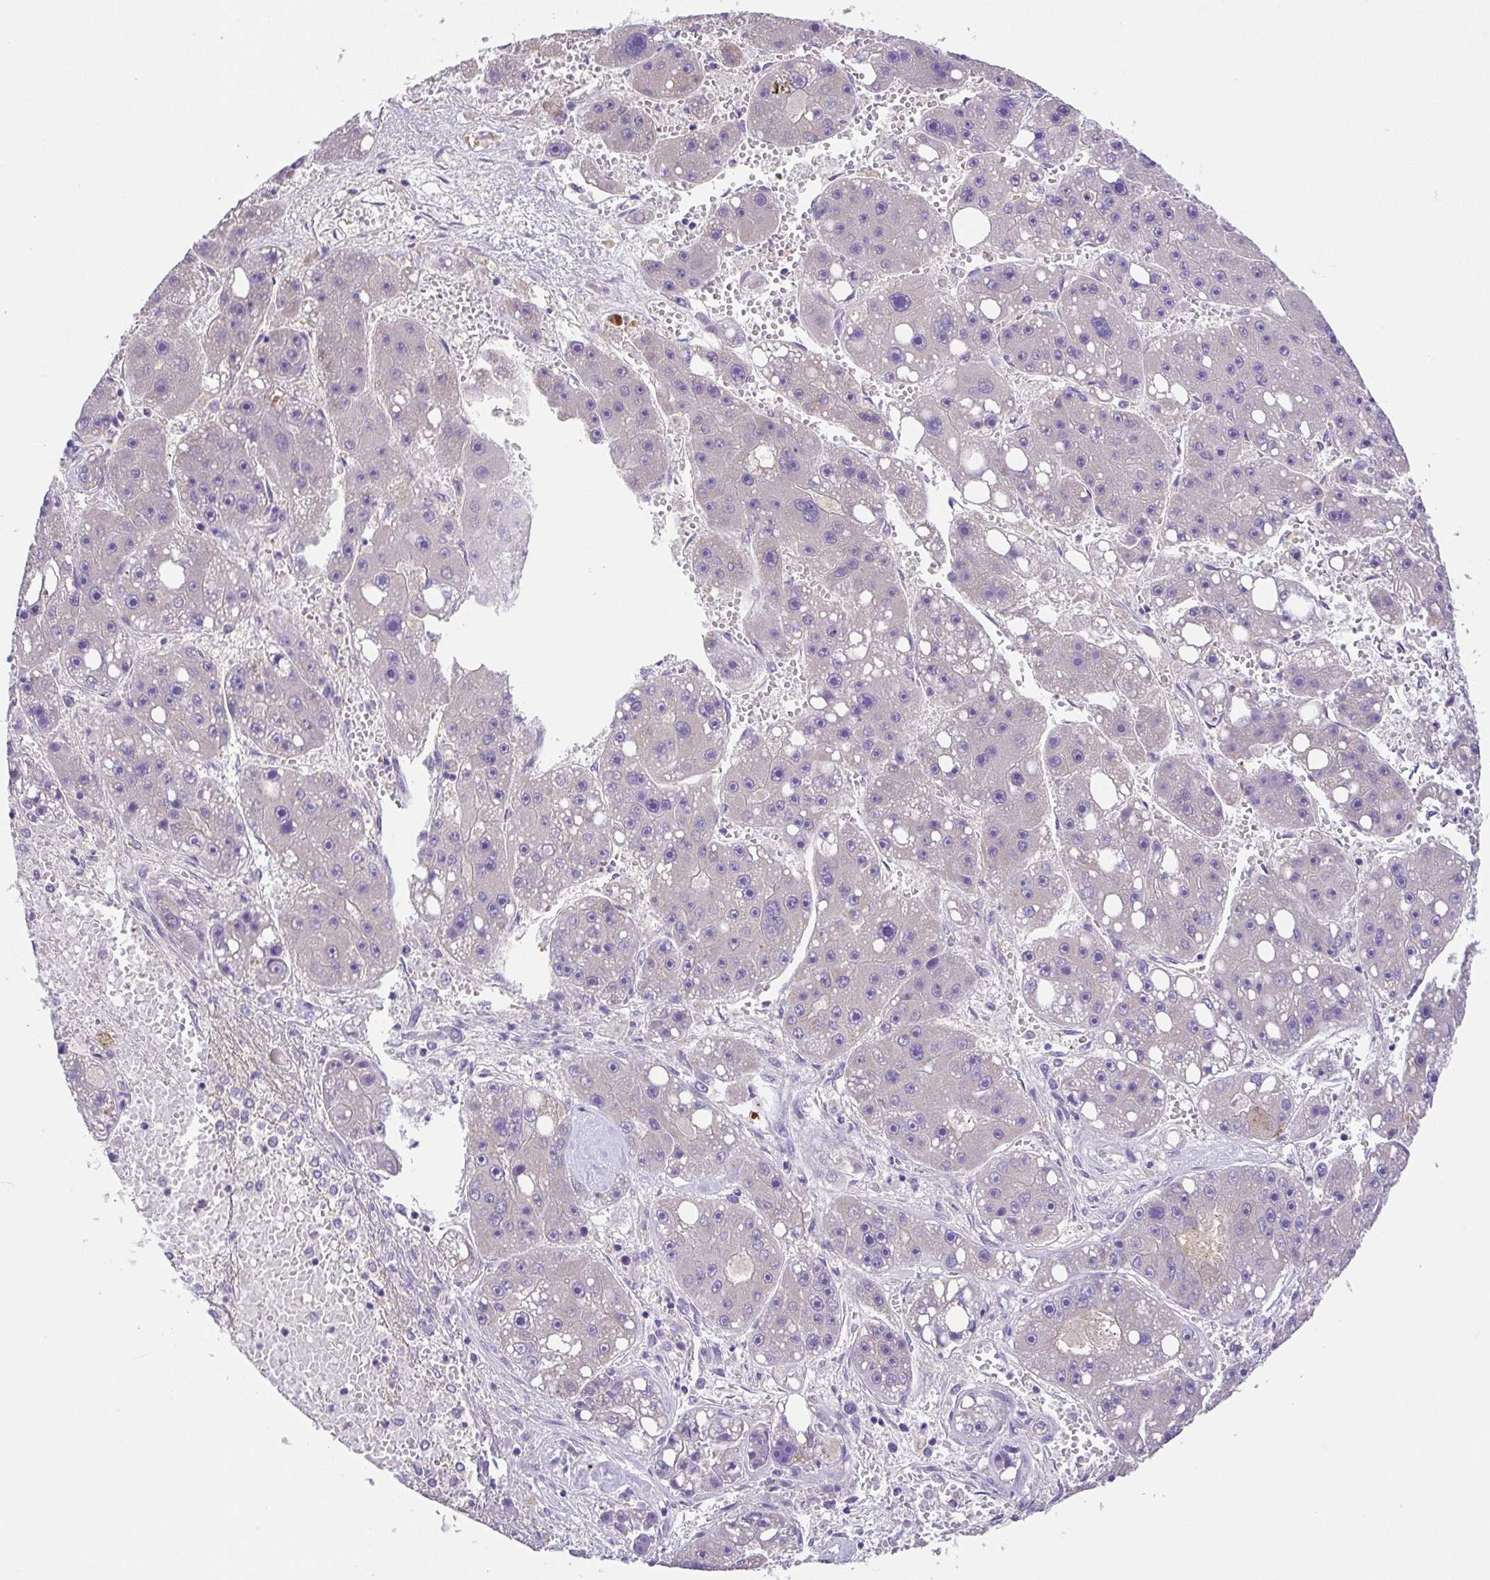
{"staining": {"intensity": "negative", "quantity": "none", "location": "none"}, "tissue": "liver cancer", "cell_type": "Tumor cells", "image_type": "cancer", "snomed": [{"axis": "morphology", "description": "Carcinoma, Hepatocellular, NOS"}, {"axis": "topography", "description": "Liver"}], "caption": "IHC image of neoplastic tissue: liver cancer (hepatocellular carcinoma) stained with DAB (3,3'-diaminobenzidine) shows no significant protein expression in tumor cells.", "gene": "SLC13A1", "patient": {"sex": "female", "age": 61}}